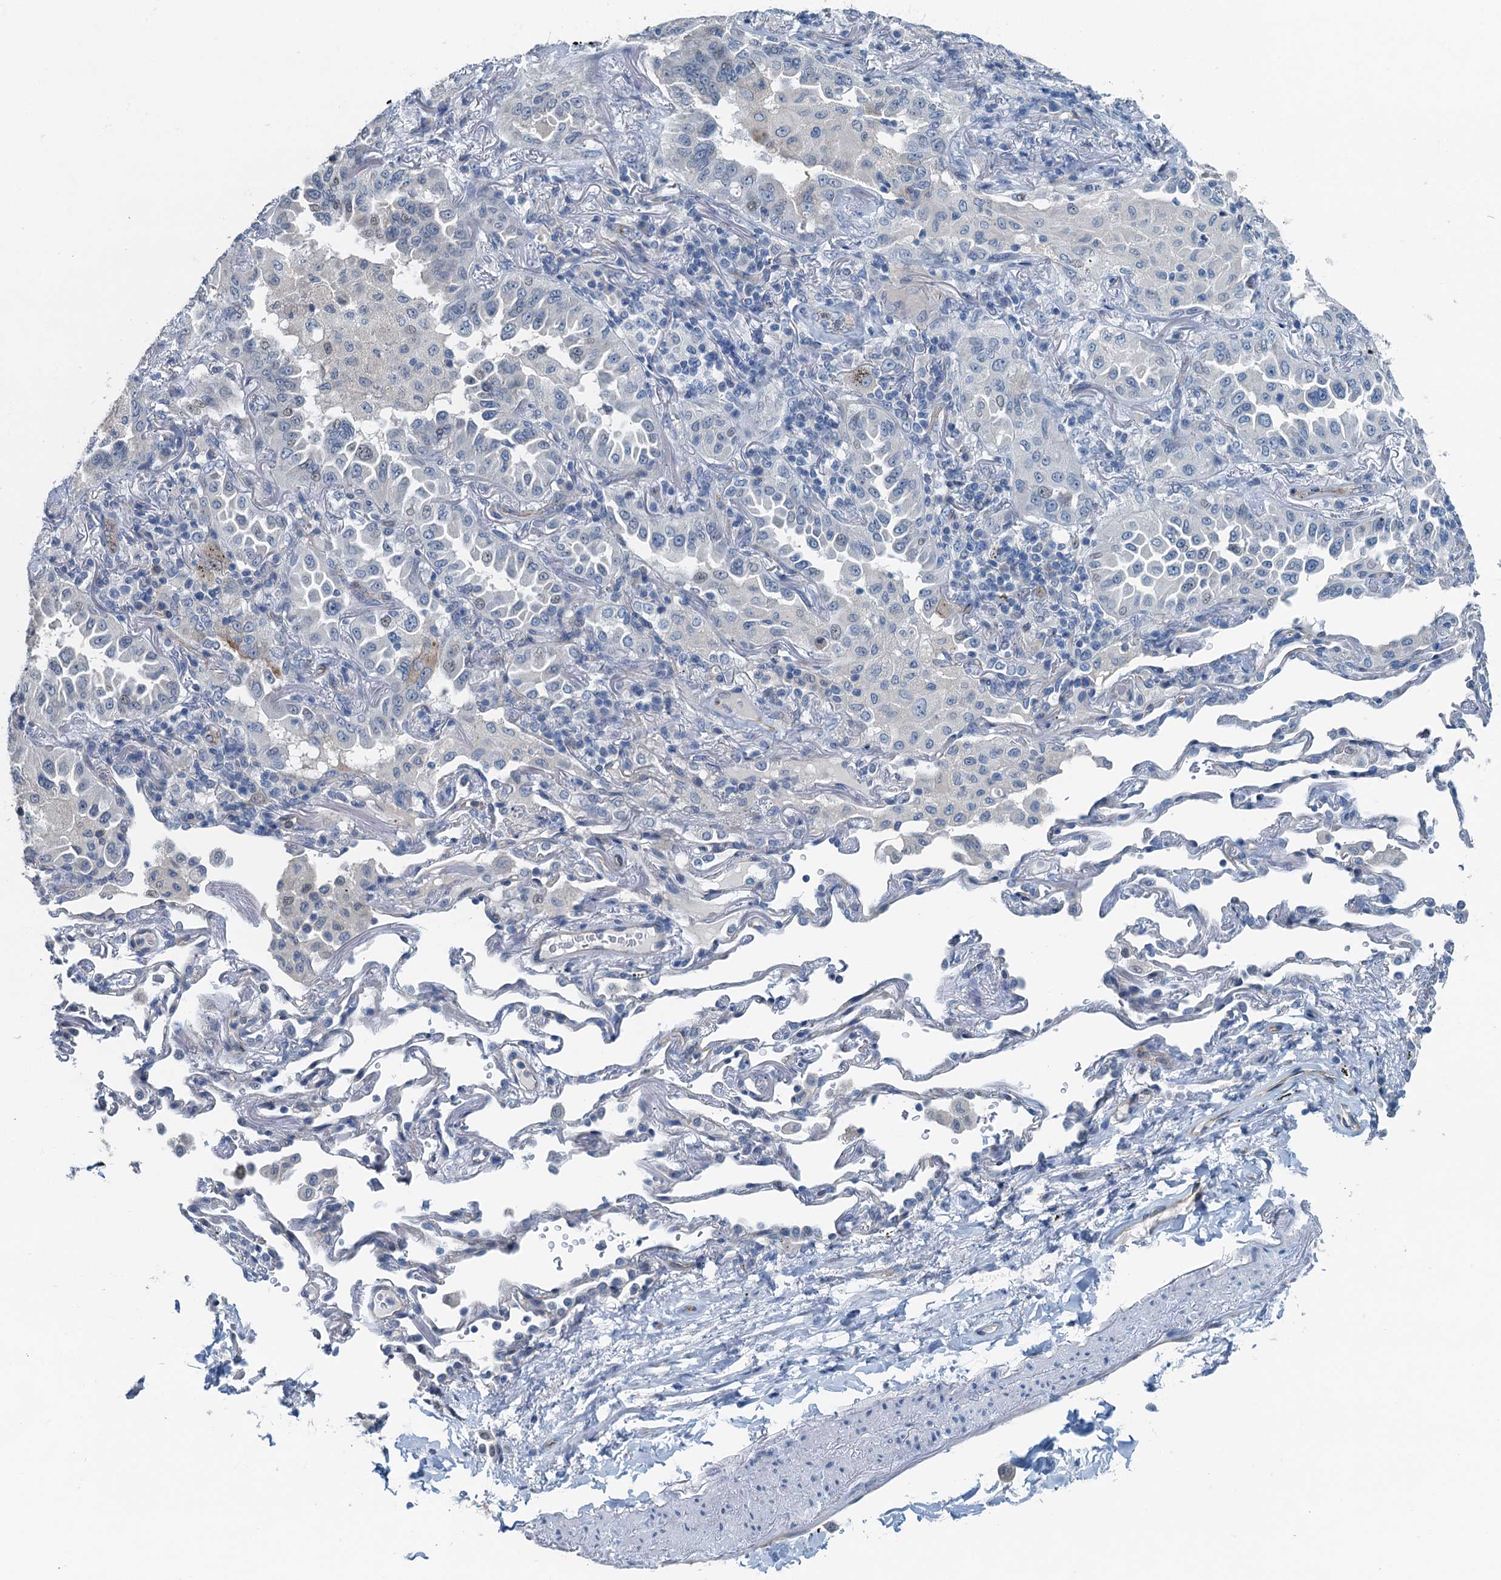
{"staining": {"intensity": "negative", "quantity": "none", "location": "none"}, "tissue": "lung cancer", "cell_type": "Tumor cells", "image_type": "cancer", "snomed": [{"axis": "morphology", "description": "Adenocarcinoma, NOS"}, {"axis": "topography", "description": "Lung"}], "caption": "High magnification brightfield microscopy of lung cancer stained with DAB (brown) and counterstained with hematoxylin (blue): tumor cells show no significant expression. (DAB (3,3'-diaminobenzidine) immunohistochemistry (IHC), high magnification).", "gene": "GFOD2", "patient": {"sex": "female", "age": 69}}